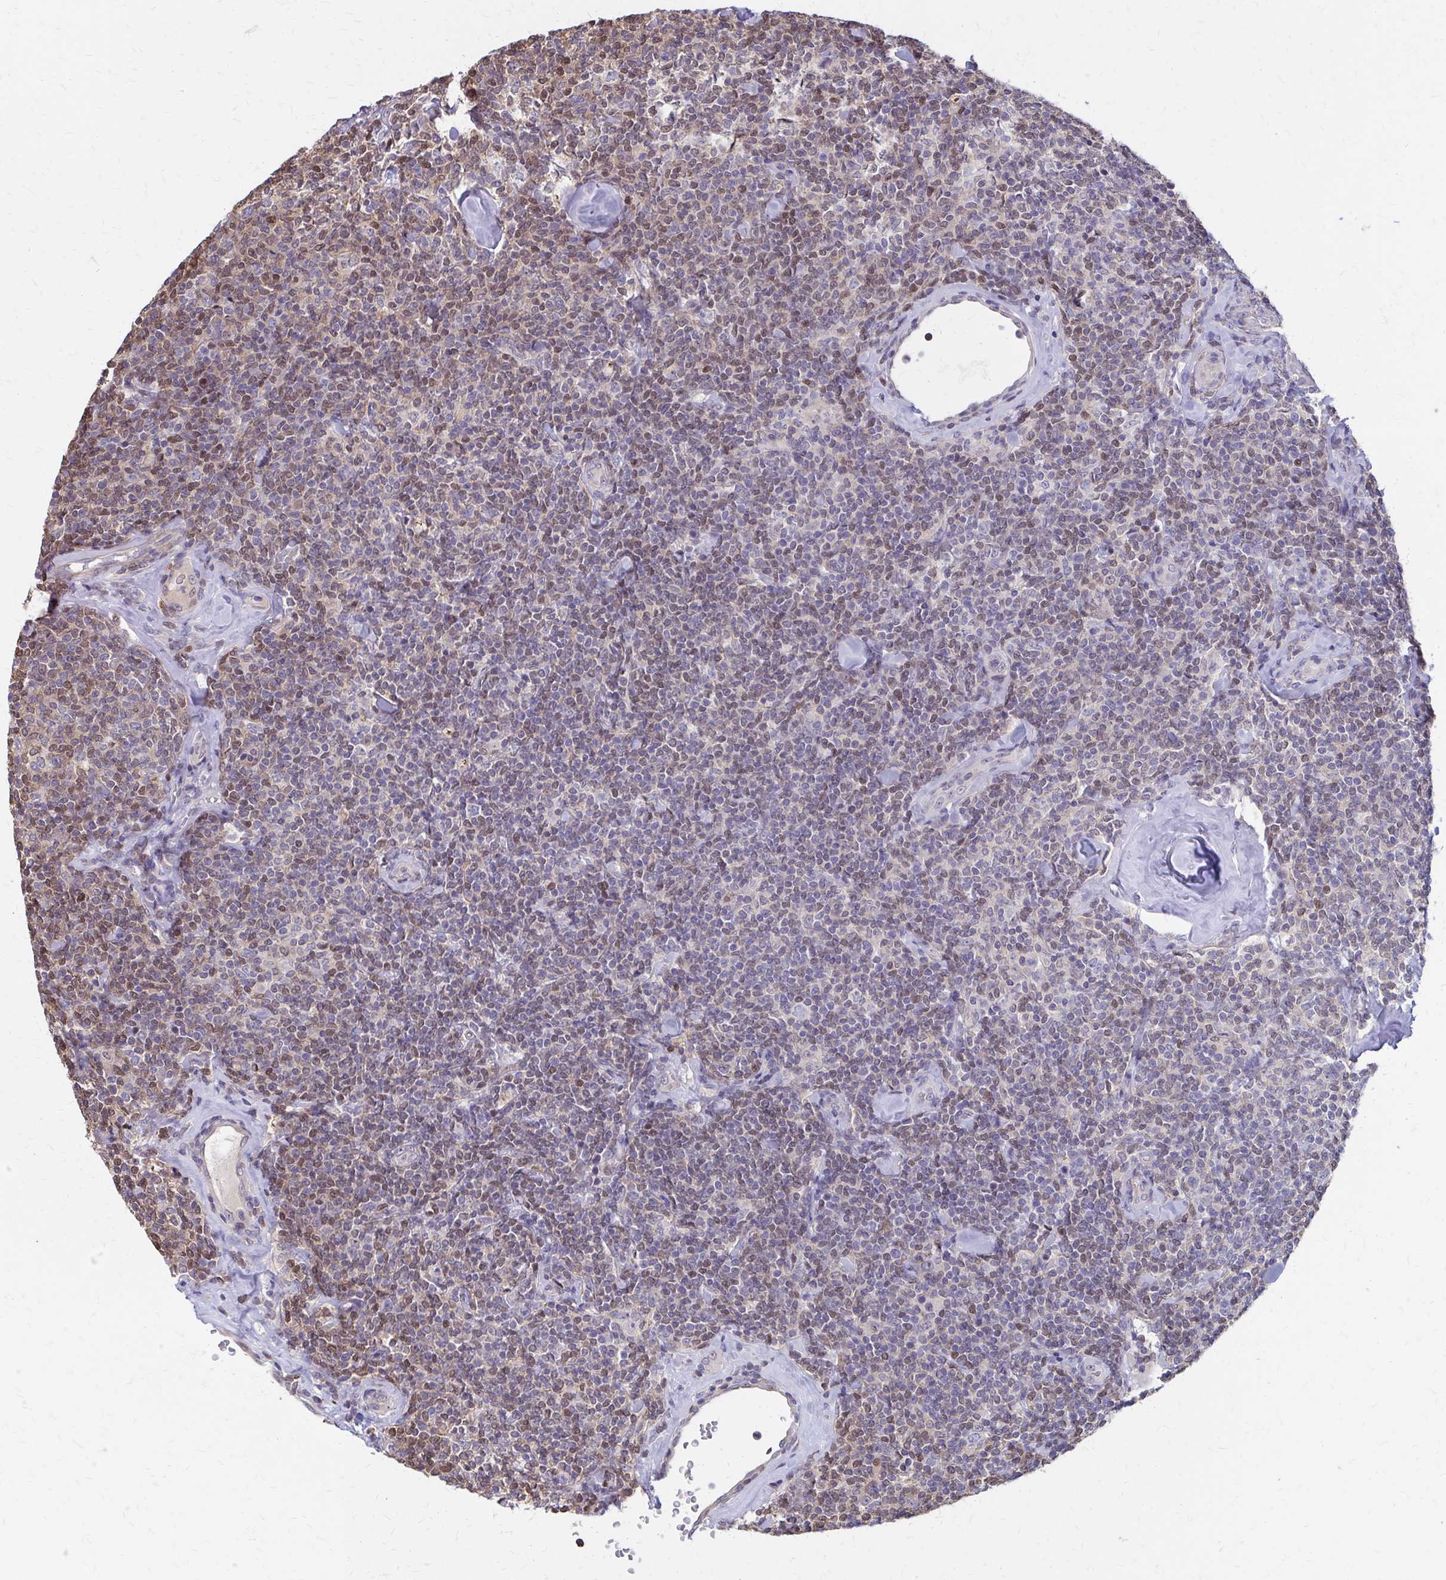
{"staining": {"intensity": "weak", "quantity": "<25%", "location": "nuclear"}, "tissue": "lymphoma", "cell_type": "Tumor cells", "image_type": "cancer", "snomed": [{"axis": "morphology", "description": "Malignant lymphoma, non-Hodgkin's type, Low grade"}, {"axis": "topography", "description": "Lymph node"}], "caption": "DAB (3,3'-diaminobenzidine) immunohistochemical staining of human malignant lymphoma, non-Hodgkin's type (low-grade) displays no significant positivity in tumor cells.", "gene": "IFI44L", "patient": {"sex": "female", "age": 56}}